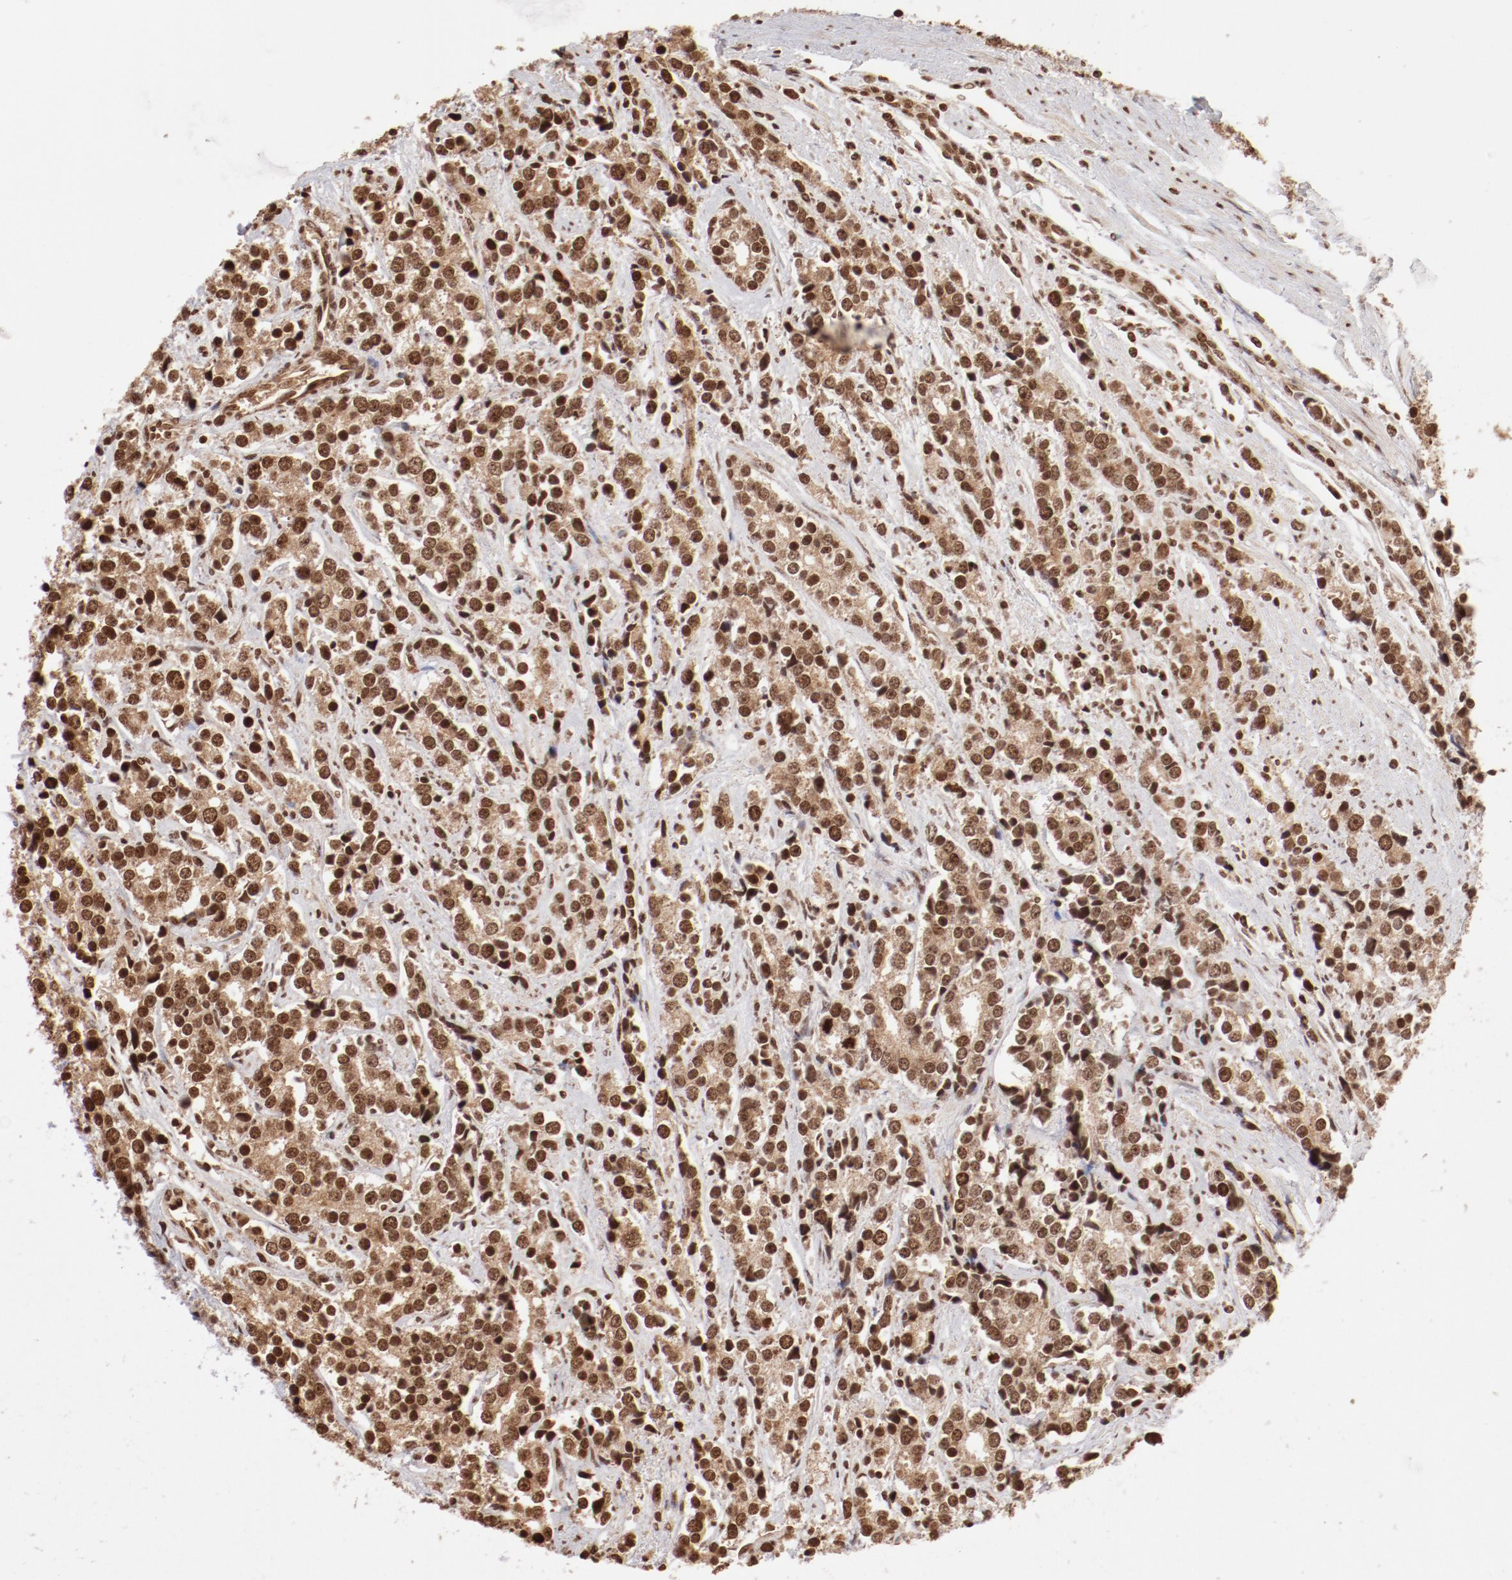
{"staining": {"intensity": "moderate", "quantity": ">75%", "location": "nuclear"}, "tissue": "prostate cancer", "cell_type": "Tumor cells", "image_type": "cancer", "snomed": [{"axis": "morphology", "description": "Adenocarcinoma, High grade"}, {"axis": "topography", "description": "Prostate"}], "caption": "This is a histology image of immunohistochemistry (IHC) staining of prostate cancer (high-grade adenocarcinoma), which shows moderate positivity in the nuclear of tumor cells.", "gene": "ABL2", "patient": {"sex": "male", "age": 71}}